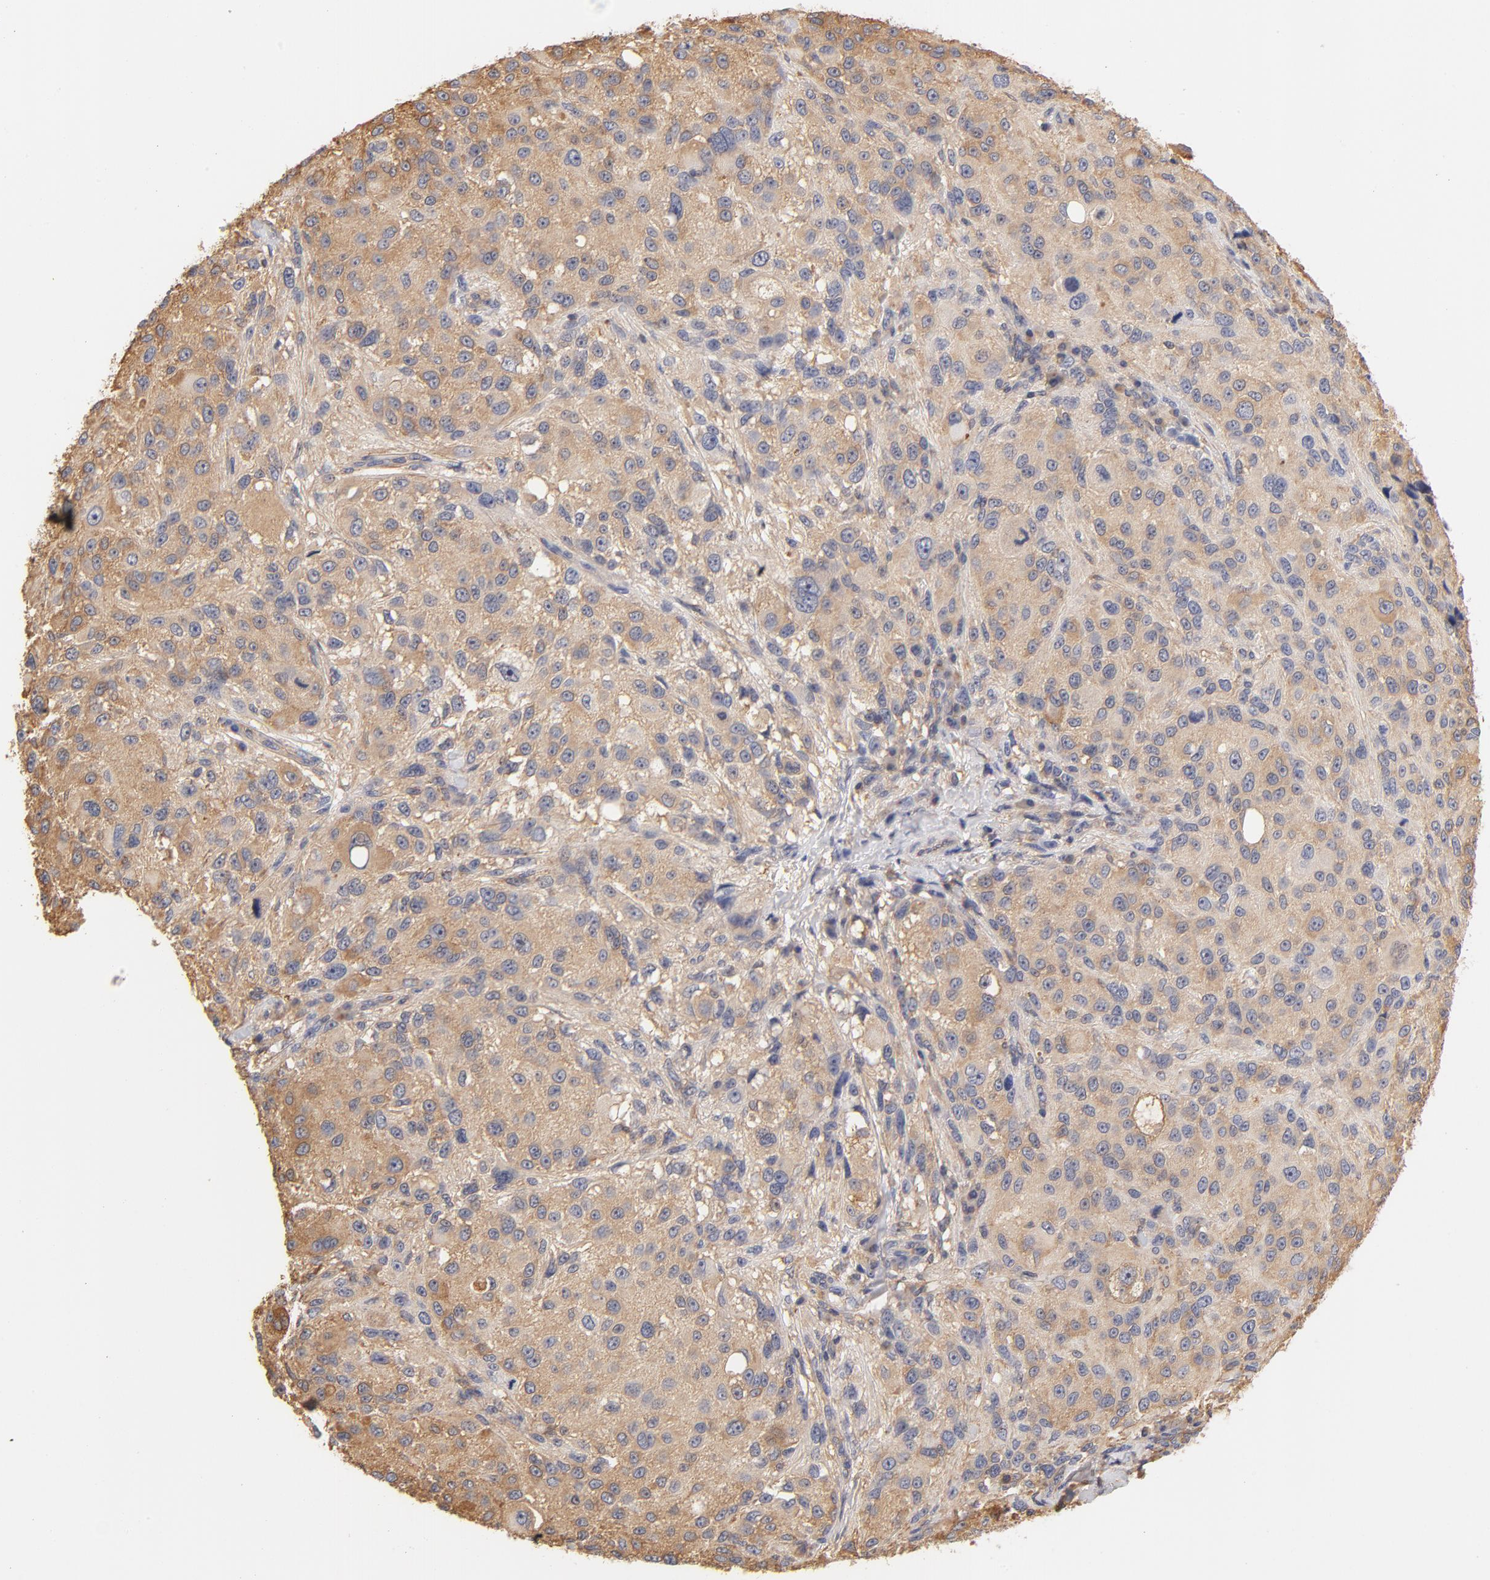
{"staining": {"intensity": "weak", "quantity": ">75%", "location": "cytoplasmic/membranous"}, "tissue": "melanoma", "cell_type": "Tumor cells", "image_type": "cancer", "snomed": [{"axis": "morphology", "description": "Necrosis, NOS"}, {"axis": "morphology", "description": "Malignant melanoma, NOS"}, {"axis": "topography", "description": "Skin"}], "caption": "A micrograph showing weak cytoplasmic/membranous positivity in approximately >75% of tumor cells in melanoma, as visualized by brown immunohistochemical staining.", "gene": "FCMR", "patient": {"sex": "female", "age": 87}}